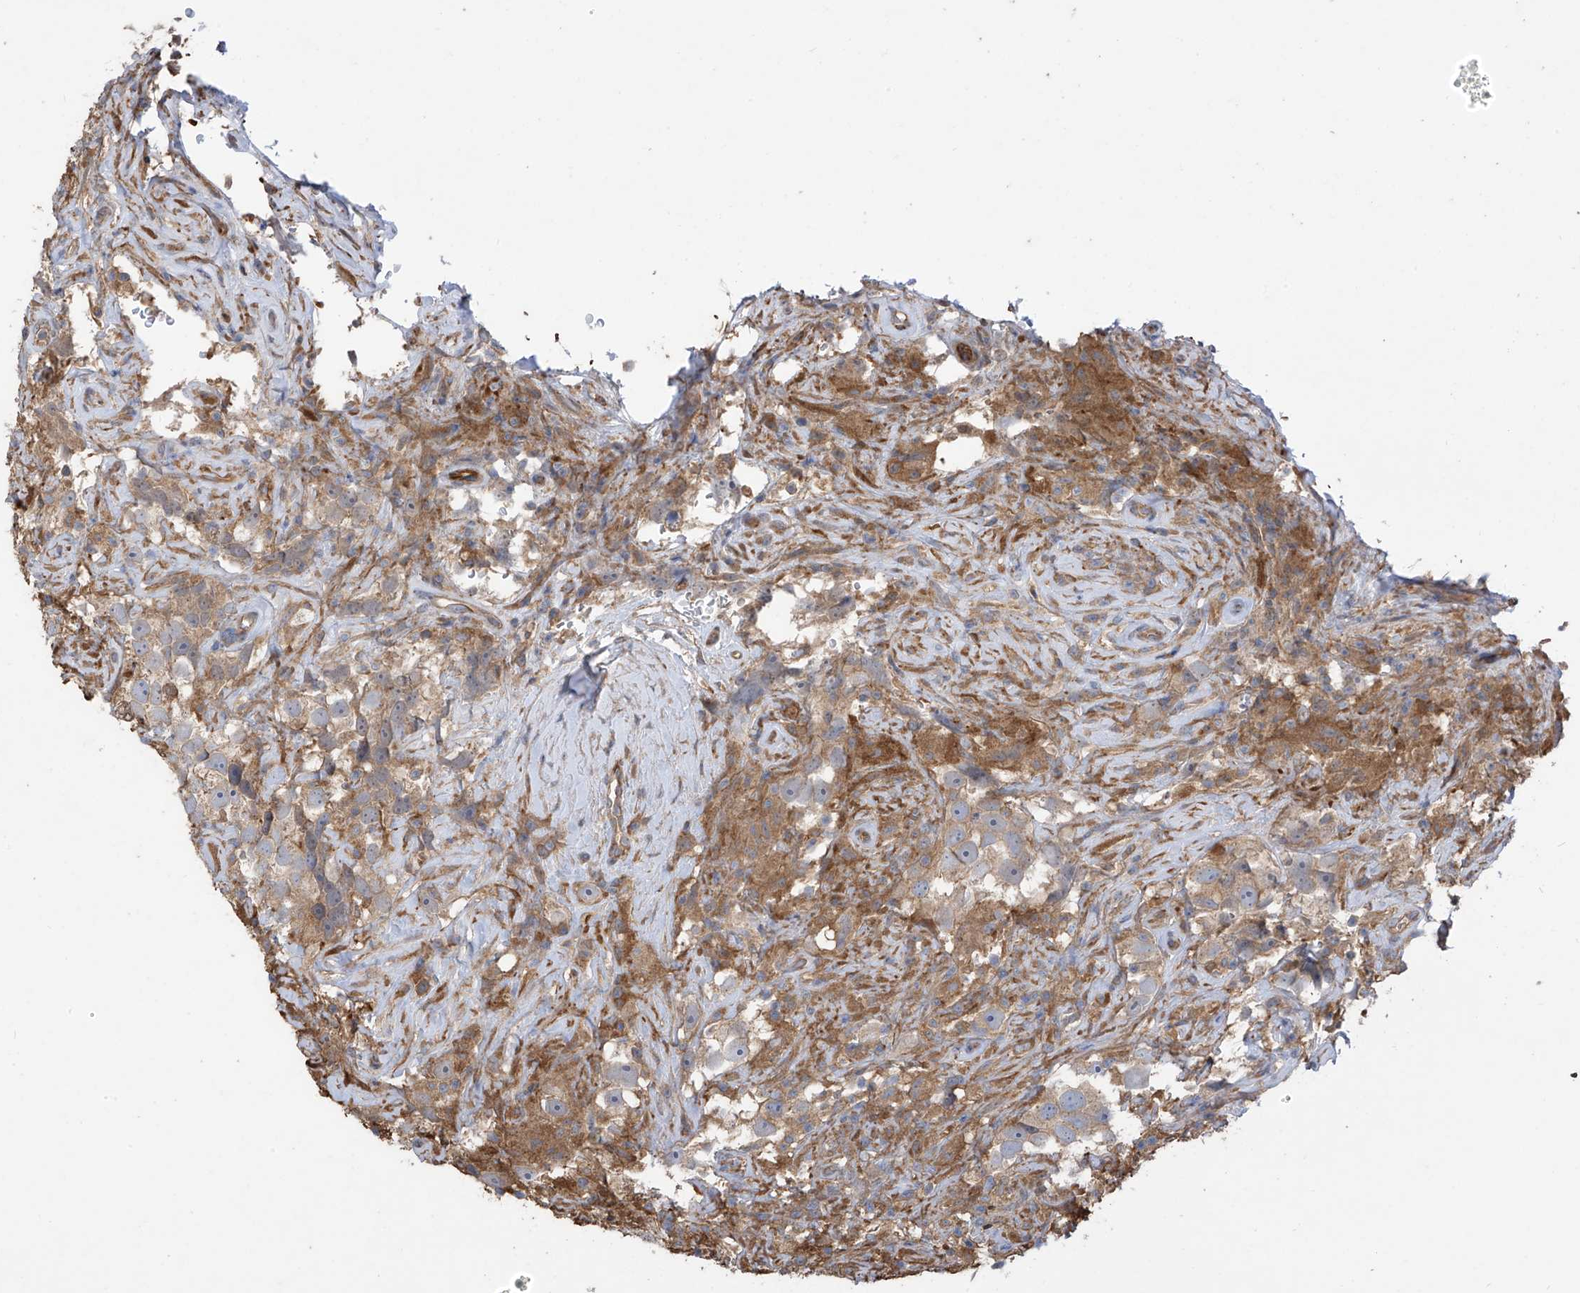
{"staining": {"intensity": "weak", "quantity": ">75%", "location": "cytoplasmic/membranous"}, "tissue": "testis cancer", "cell_type": "Tumor cells", "image_type": "cancer", "snomed": [{"axis": "morphology", "description": "Seminoma, NOS"}, {"axis": "topography", "description": "Testis"}], "caption": "Protein staining of seminoma (testis) tissue displays weak cytoplasmic/membranous staining in approximately >75% of tumor cells. (DAB = brown stain, brightfield microscopy at high magnification).", "gene": "PHACTR4", "patient": {"sex": "male", "age": 49}}